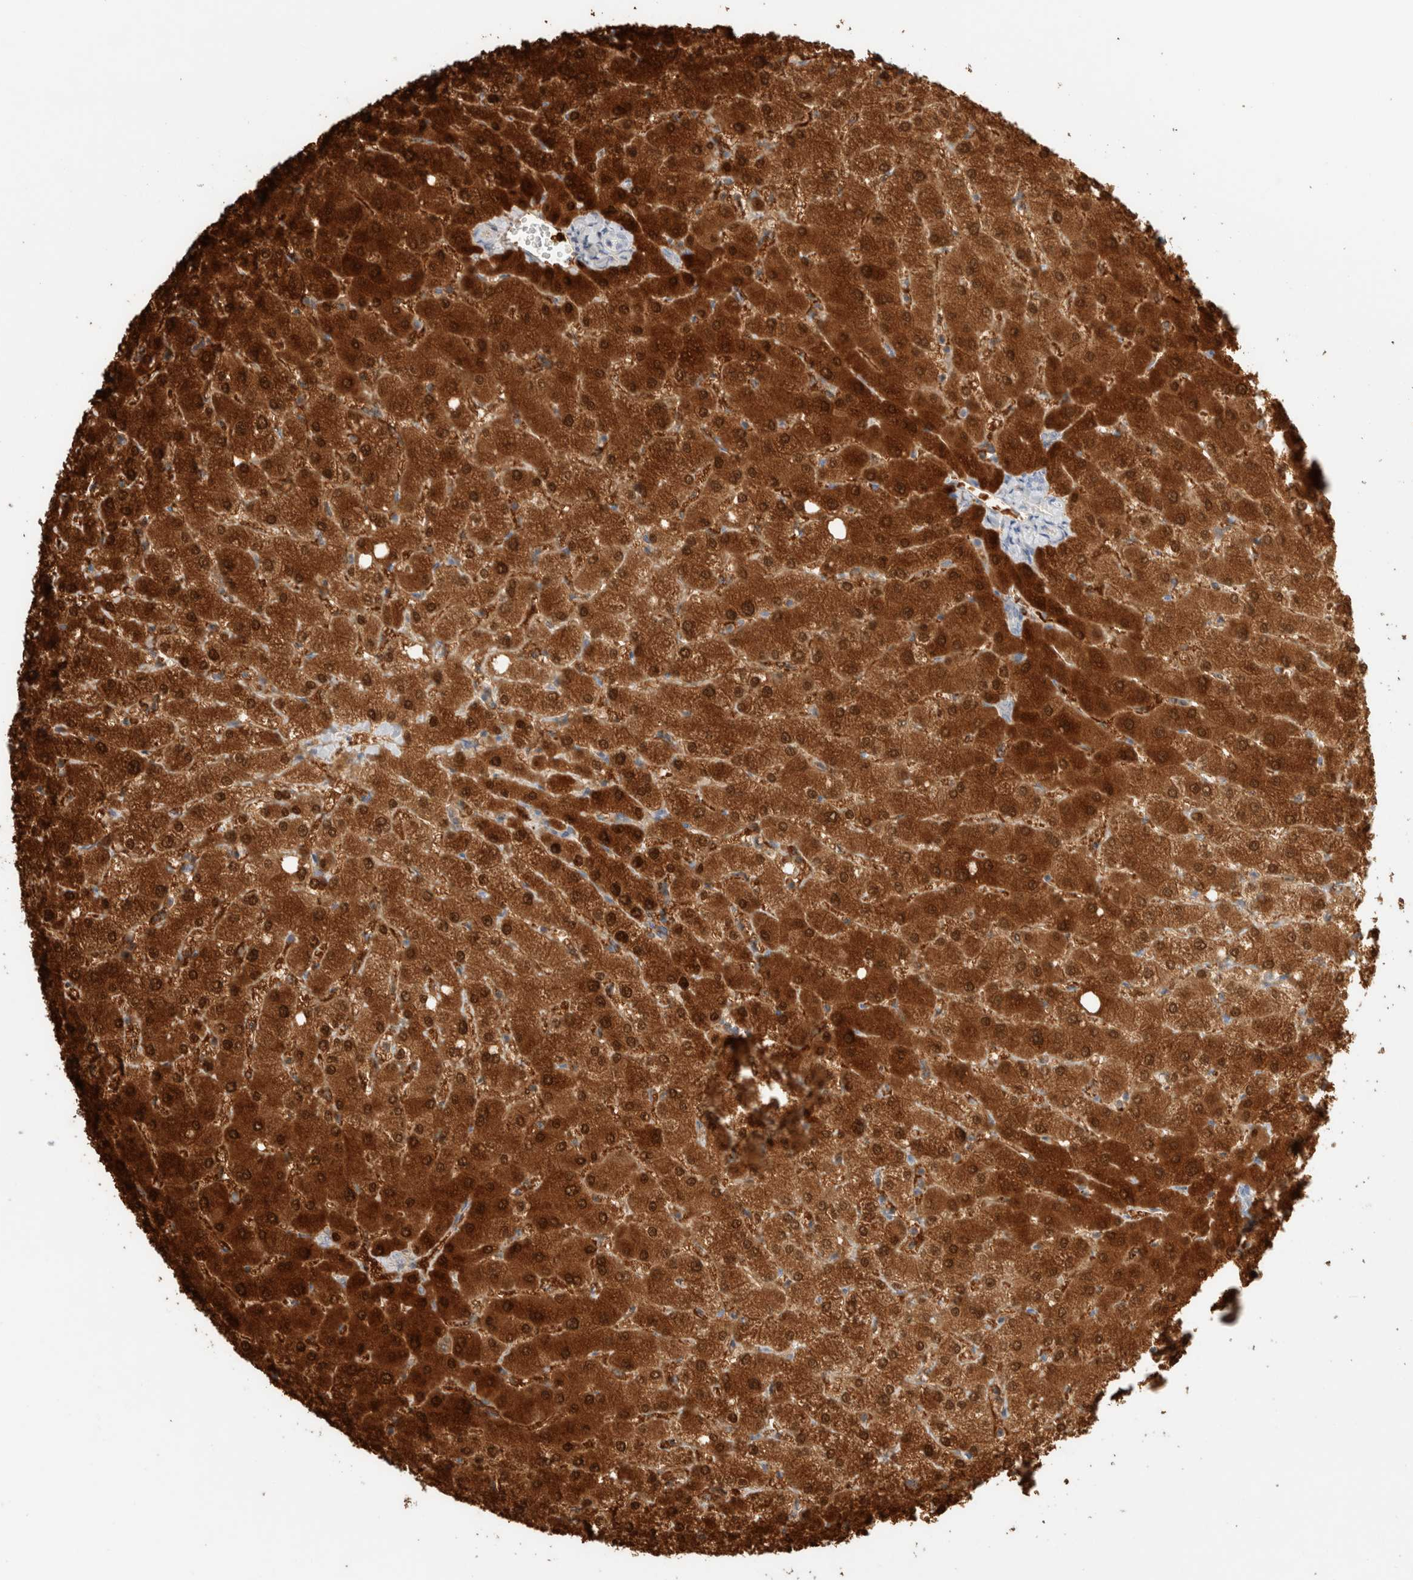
{"staining": {"intensity": "negative", "quantity": "none", "location": "none"}, "tissue": "liver", "cell_type": "Cholangiocytes", "image_type": "normal", "snomed": [{"axis": "morphology", "description": "Normal tissue, NOS"}, {"axis": "topography", "description": "Liver"}], "caption": "Image shows no significant protein expression in cholangiocytes of normal liver. (IHC, brightfield microscopy, high magnification).", "gene": "ARG1", "patient": {"sex": "female", "age": 54}}